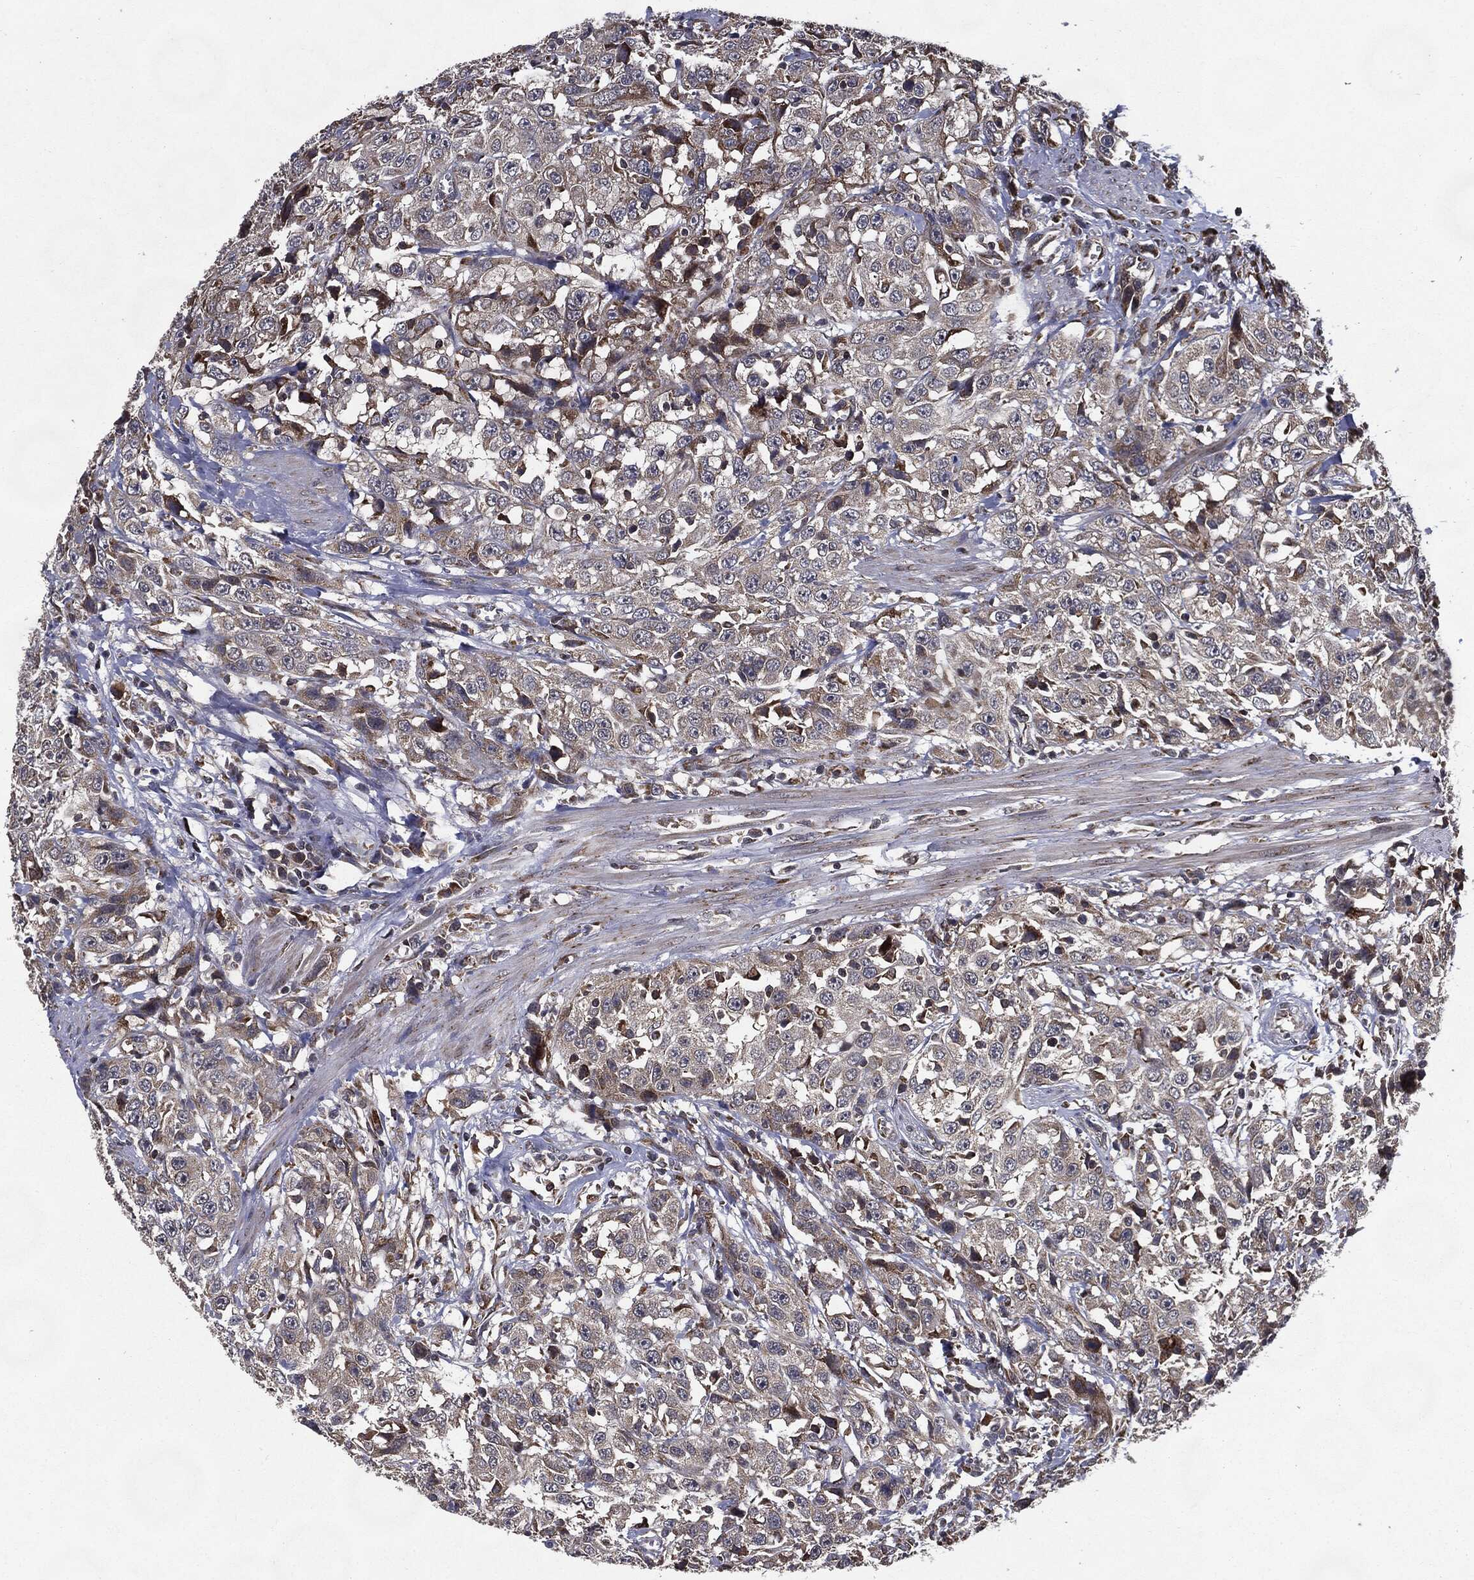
{"staining": {"intensity": "moderate", "quantity": "<25%", "location": "cytoplasmic/membranous"}, "tissue": "urothelial cancer", "cell_type": "Tumor cells", "image_type": "cancer", "snomed": [{"axis": "morphology", "description": "Urothelial carcinoma, NOS"}, {"axis": "morphology", "description": "Urothelial carcinoma, High grade"}, {"axis": "topography", "description": "Urinary bladder"}], "caption": "IHC histopathology image of neoplastic tissue: urothelial cancer stained using IHC demonstrates low levels of moderate protein expression localized specifically in the cytoplasmic/membranous of tumor cells, appearing as a cytoplasmic/membranous brown color.", "gene": "HDAC5", "patient": {"sex": "female", "age": 73}}